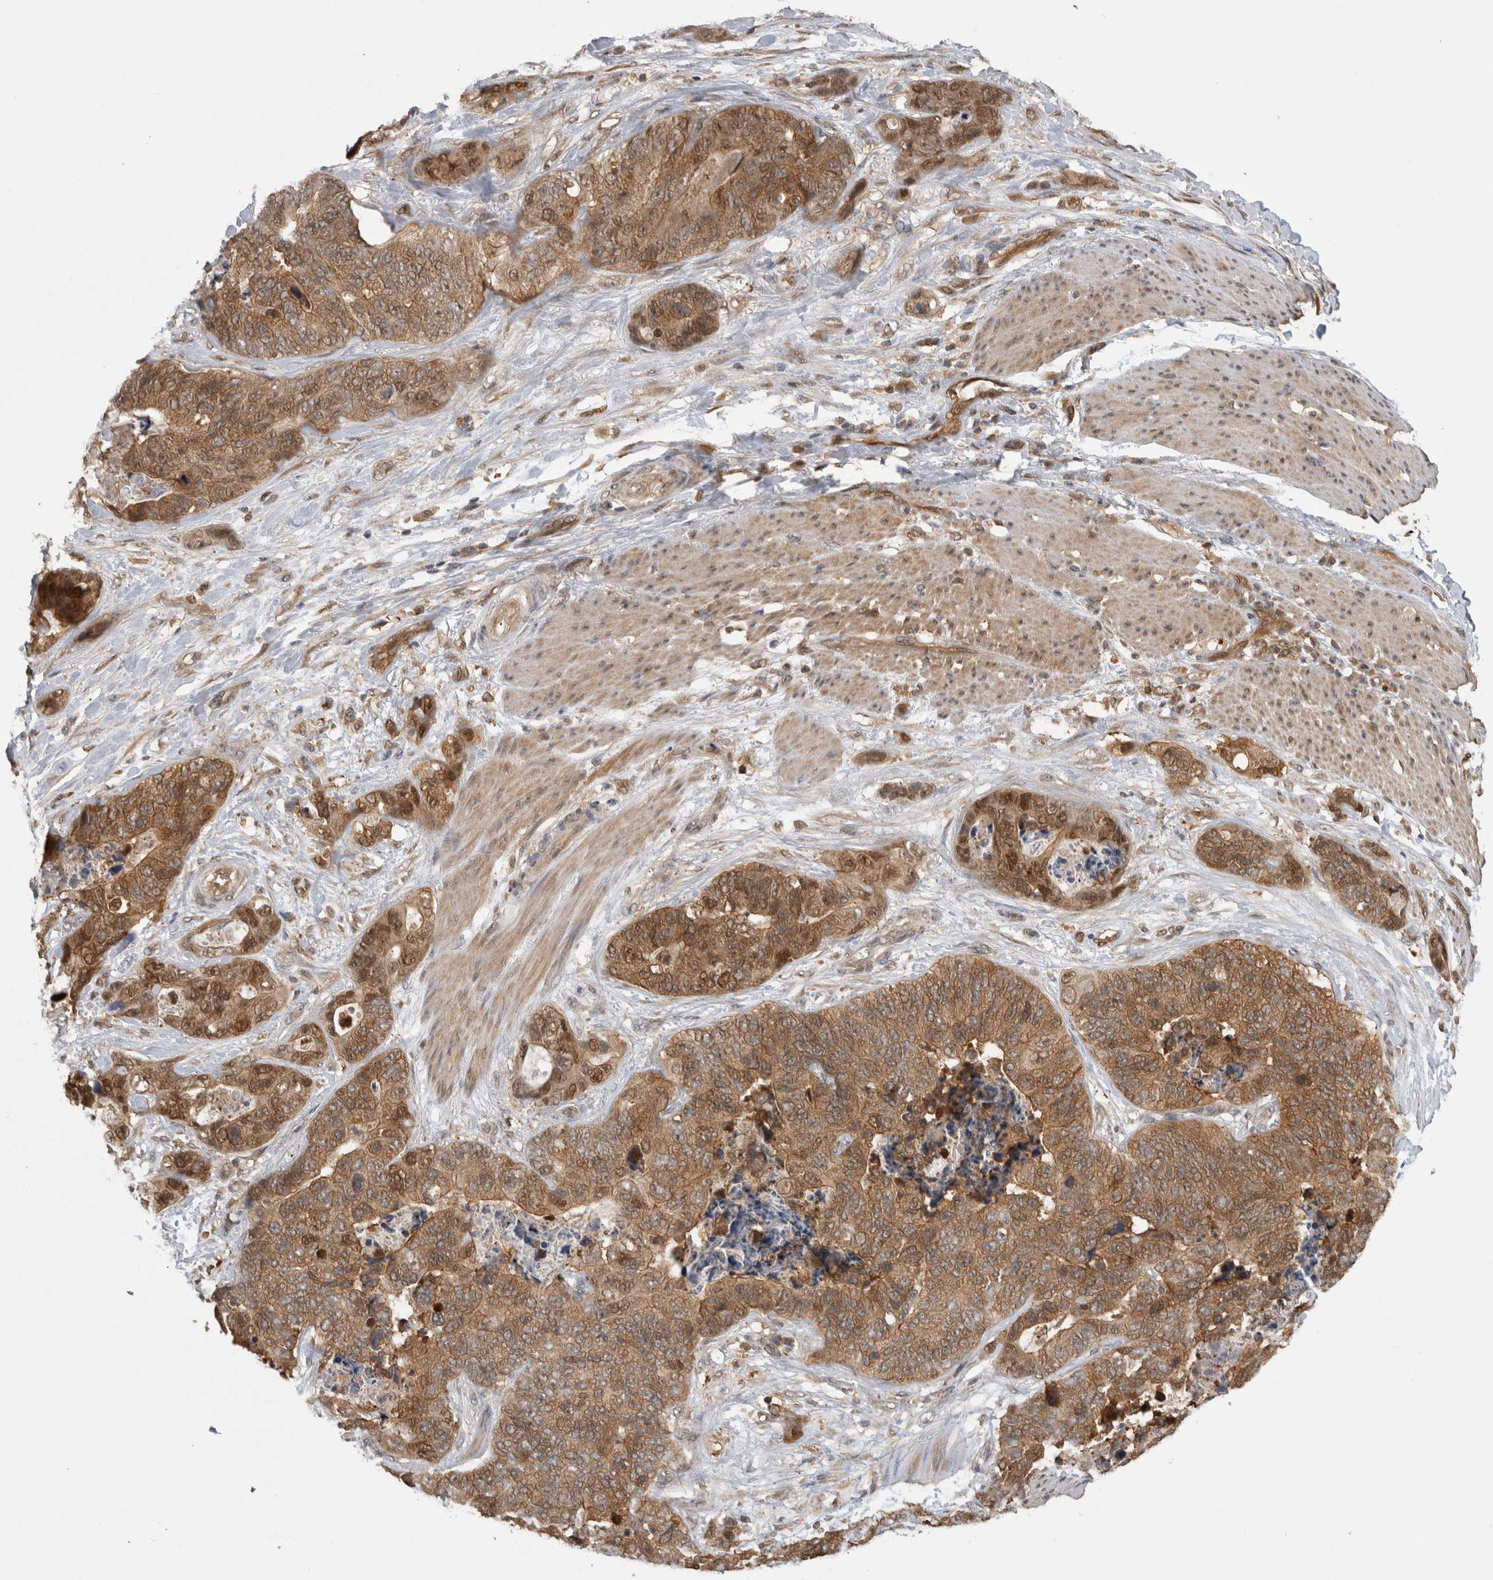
{"staining": {"intensity": "moderate", "quantity": ">75%", "location": "cytoplasmic/membranous,nuclear"}, "tissue": "stomach cancer", "cell_type": "Tumor cells", "image_type": "cancer", "snomed": [{"axis": "morphology", "description": "Normal tissue, NOS"}, {"axis": "morphology", "description": "Adenocarcinoma, NOS"}, {"axis": "topography", "description": "Stomach"}], "caption": "This is an image of immunohistochemistry staining of stomach adenocarcinoma, which shows moderate staining in the cytoplasmic/membranous and nuclear of tumor cells.", "gene": "ASTN2", "patient": {"sex": "female", "age": 89}}